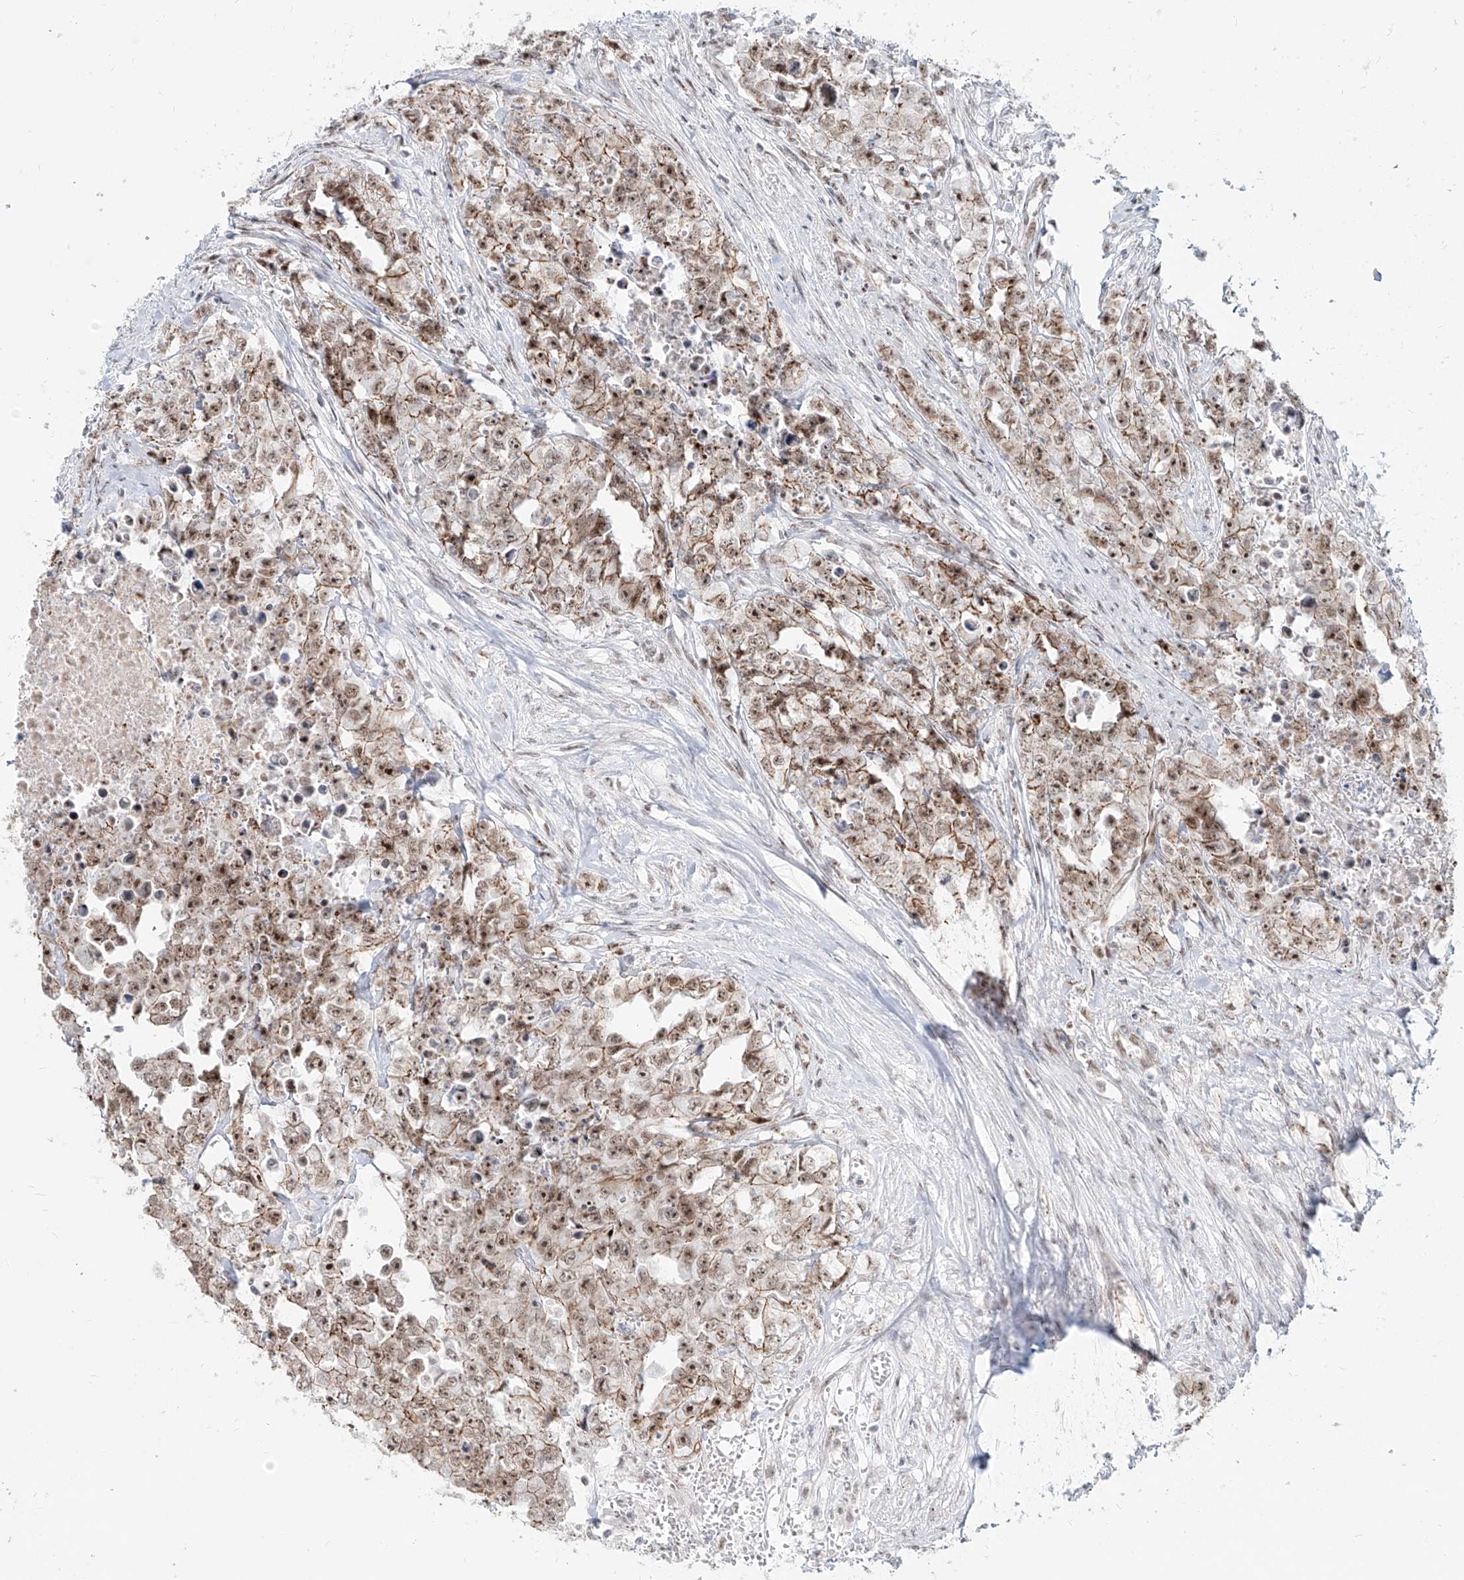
{"staining": {"intensity": "strong", "quantity": ">75%", "location": "cytoplasmic/membranous,nuclear"}, "tissue": "testis cancer", "cell_type": "Tumor cells", "image_type": "cancer", "snomed": [{"axis": "morphology", "description": "Seminoma, NOS"}, {"axis": "morphology", "description": "Carcinoma, Embryonal, NOS"}, {"axis": "topography", "description": "Testis"}], "caption": "The image displays a brown stain indicating the presence of a protein in the cytoplasmic/membranous and nuclear of tumor cells in seminoma (testis). (DAB IHC with brightfield microscopy, high magnification).", "gene": "ZNF710", "patient": {"sex": "male", "age": 43}}